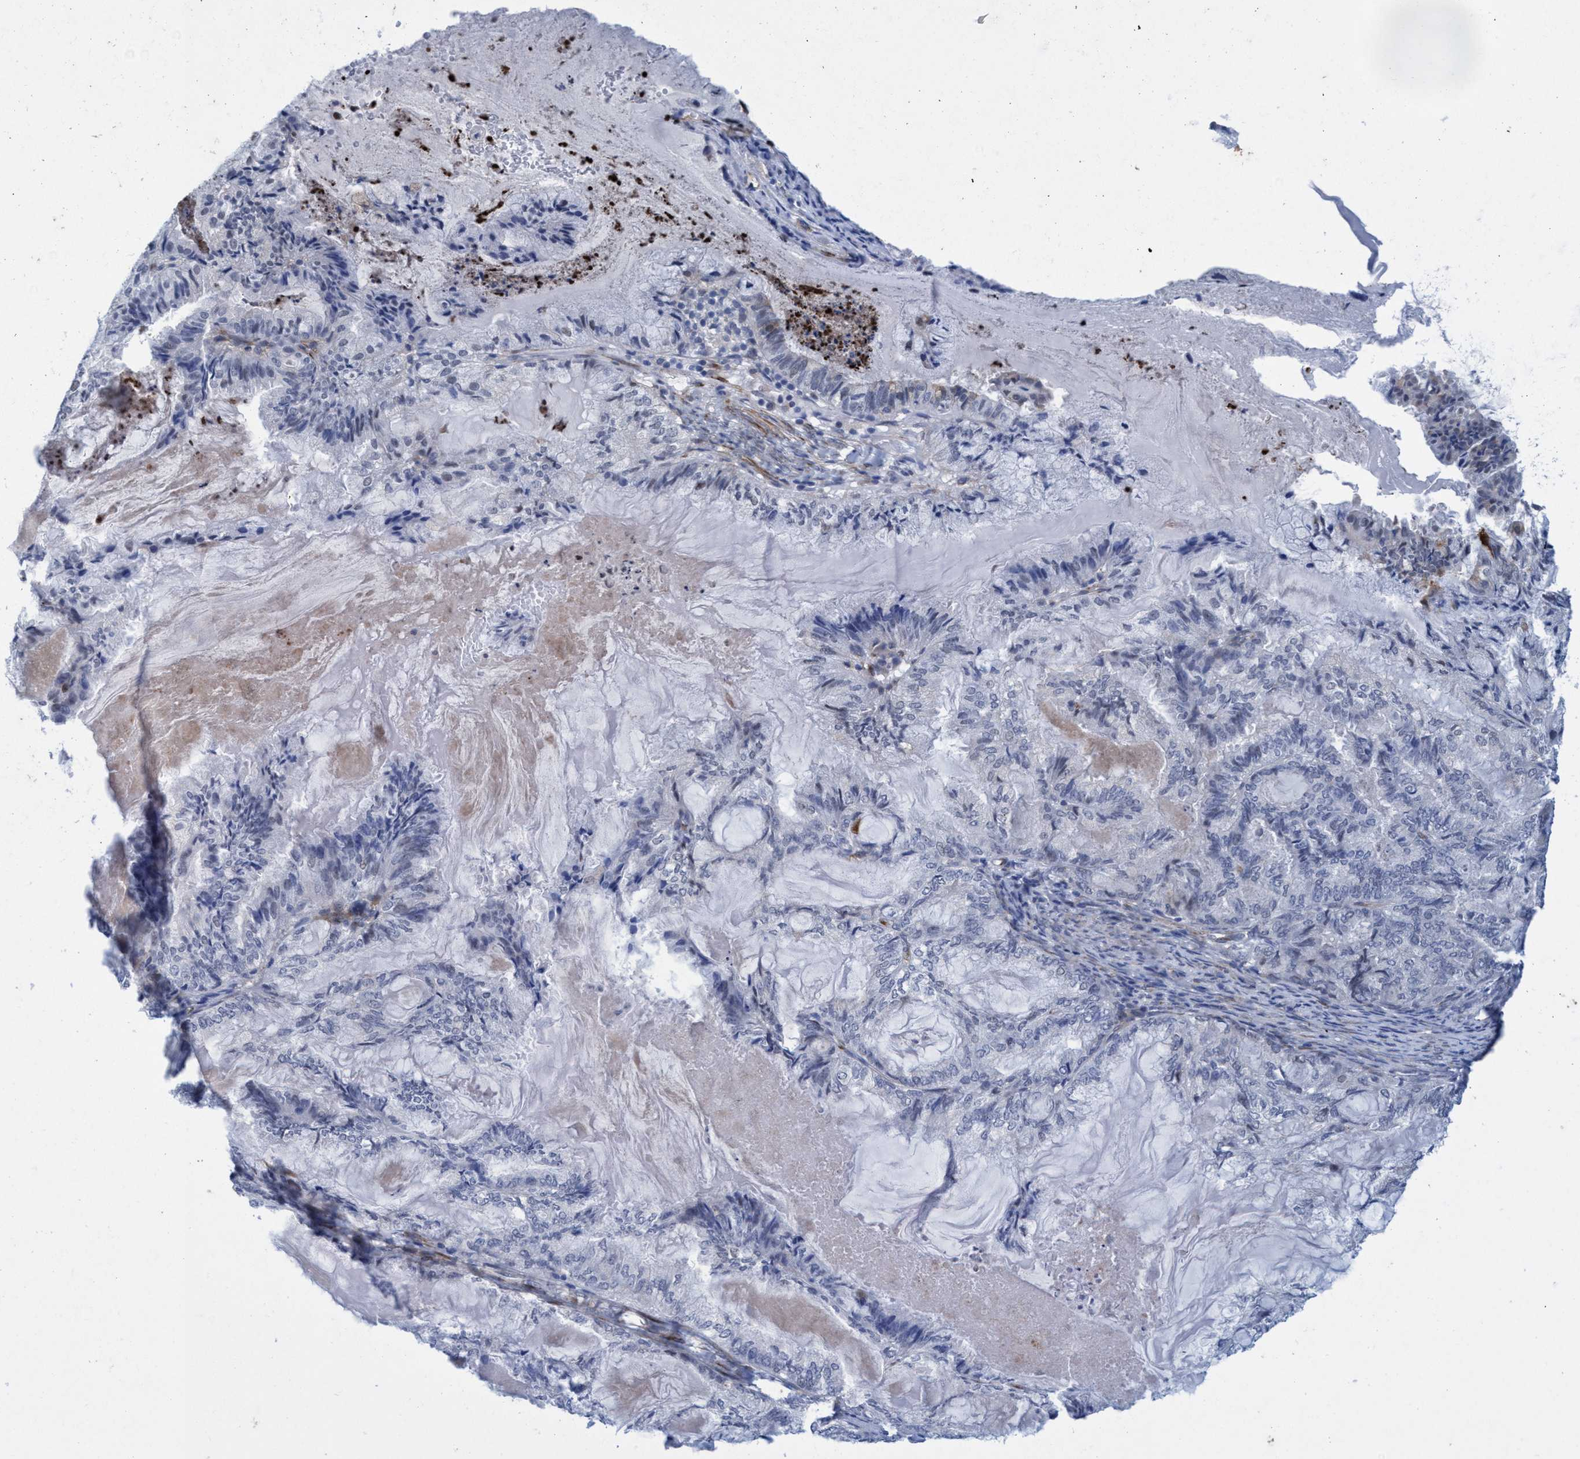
{"staining": {"intensity": "negative", "quantity": "none", "location": "none"}, "tissue": "endometrial cancer", "cell_type": "Tumor cells", "image_type": "cancer", "snomed": [{"axis": "morphology", "description": "Adenocarcinoma, NOS"}, {"axis": "topography", "description": "Endometrium"}], "caption": "Immunohistochemistry micrograph of adenocarcinoma (endometrial) stained for a protein (brown), which exhibits no staining in tumor cells. (Brightfield microscopy of DAB (3,3'-diaminobenzidine) IHC at high magnification).", "gene": "SLC43A2", "patient": {"sex": "female", "age": 86}}